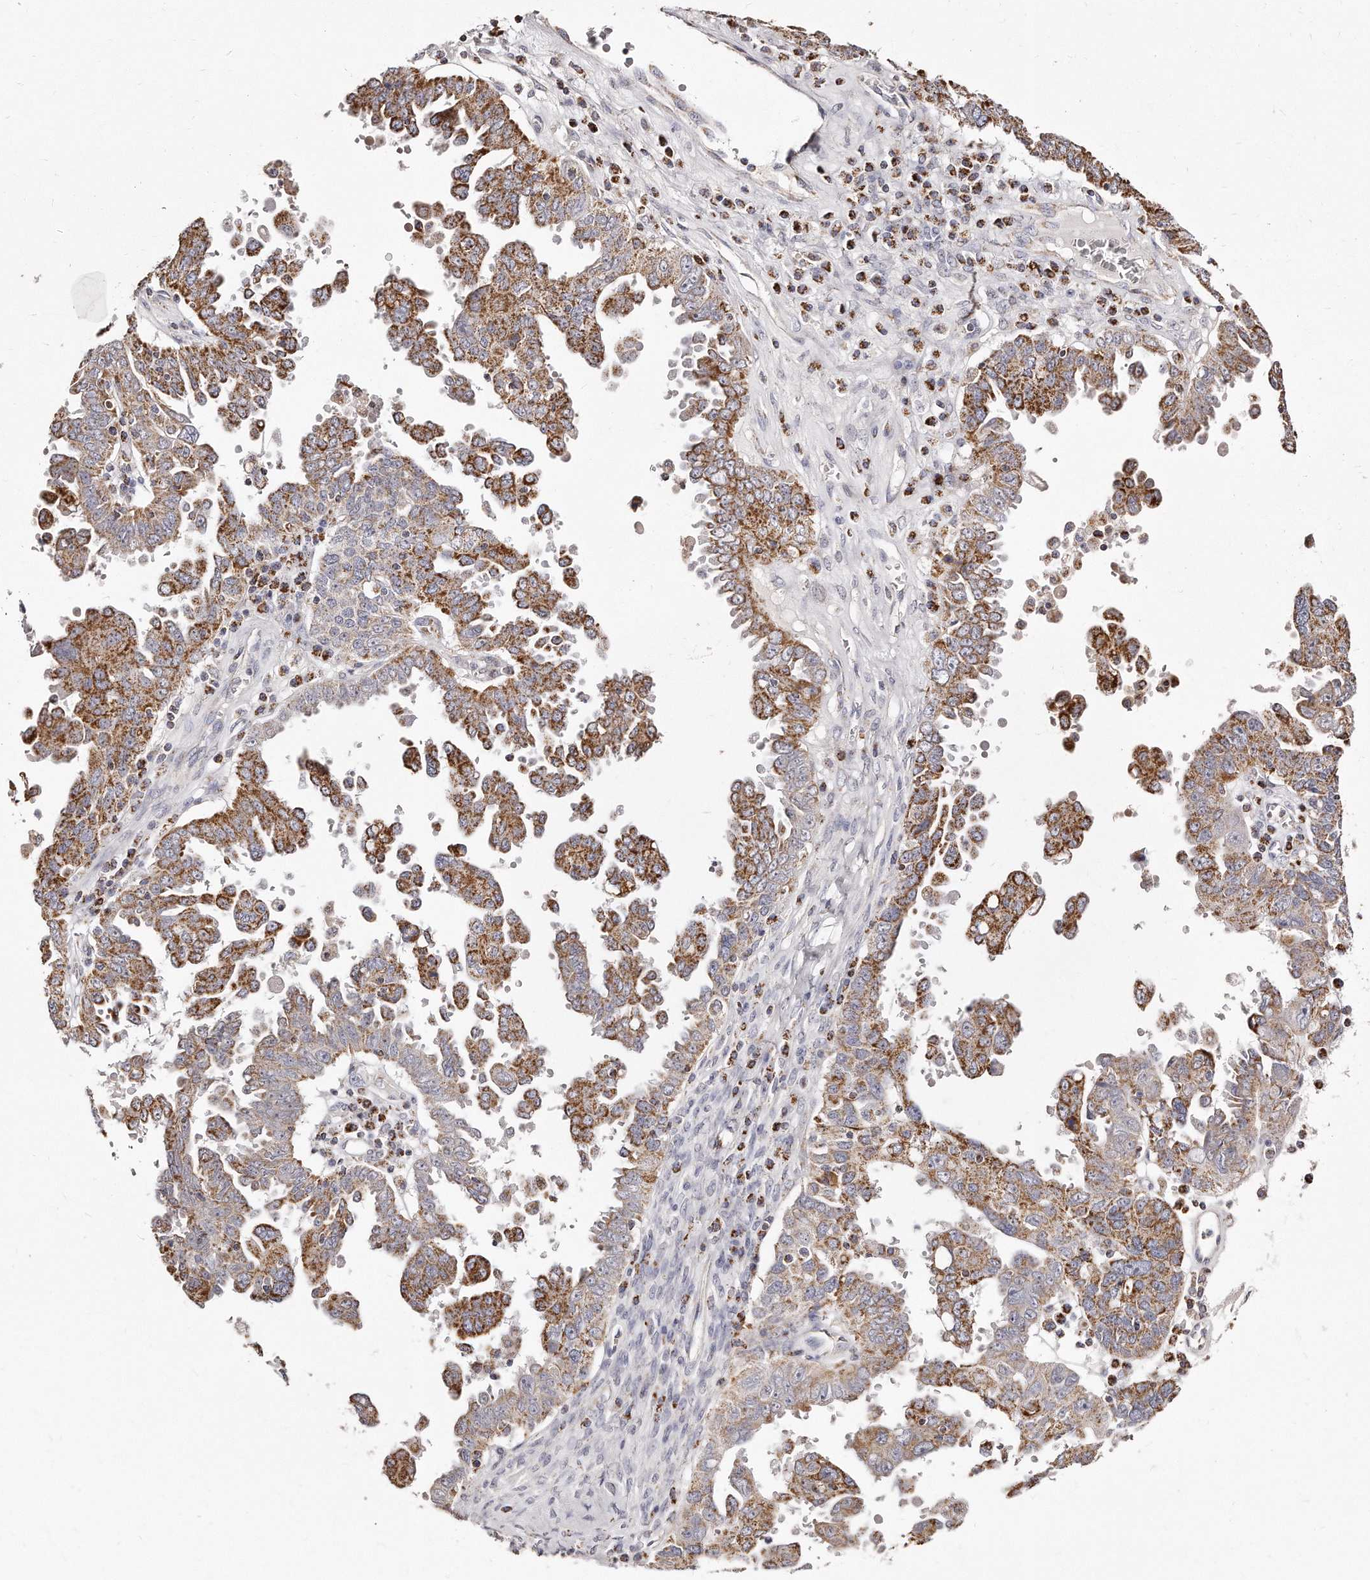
{"staining": {"intensity": "strong", "quantity": ">75%", "location": "cytoplasmic/membranous"}, "tissue": "ovarian cancer", "cell_type": "Tumor cells", "image_type": "cancer", "snomed": [{"axis": "morphology", "description": "Carcinoma, endometroid"}, {"axis": "topography", "description": "Ovary"}], "caption": "IHC (DAB (3,3'-diaminobenzidine)) staining of endometroid carcinoma (ovarian) reveals strong cytoplasmic/membranous protein positivity in about >75% of tumor cells. The staining was performed using DAB (3,3'-diaminobenzidine) to visualize the protein expression in brown, while the nuclei were stained in blue with hematoxylin (Magnification: 20x).", "gene": "RTKN", "patient": {"sex": "female", "age": 62}}